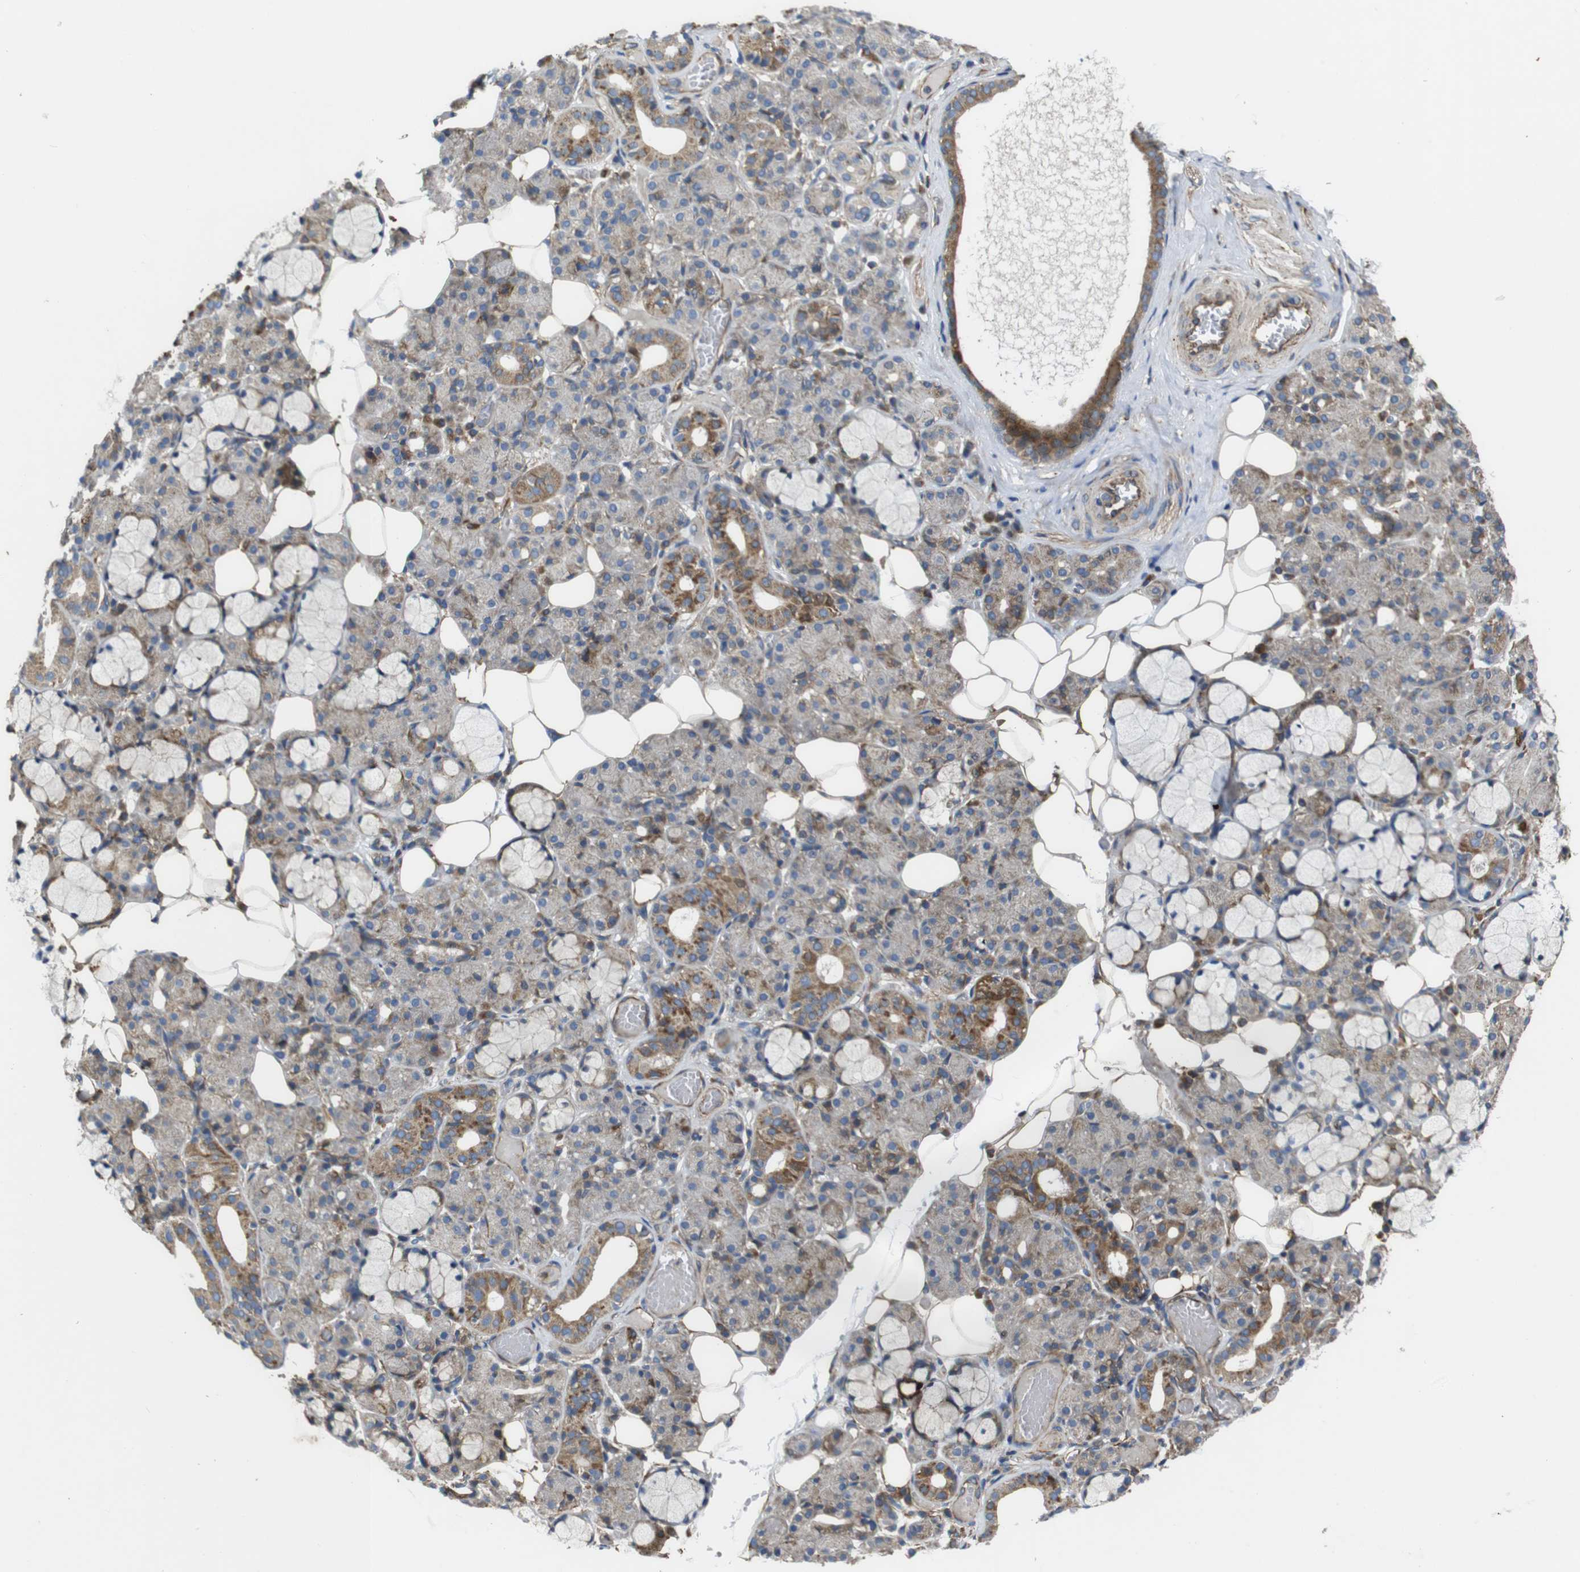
{"staining": {"intensity": "moderate", "quantity": "<25%", "location": "cytoplasmic/membranous"}, "tissue": "salivary gland", "cell_type": "Glandular cells", "image_type": "normal", "snomed": [{"axis": "morphology", "description": "Normal tissue, NOS"}, {"axis": "topography", "description": "Salivary gland"}], "caption": "Immunohistochemical staining of benign human salivary gland demonstrates <25% levels of moderate cytoplasmic/membranous protein staining in approximately <25% of glandular cells. Using DAB (3,3'-diaminobenzidine) (brown) and hematoxylin (blue) stains, captured at high magnification using brightfield microscopy.", "gene": "POMK", "patient": {"sex": "male", "age": 63}}